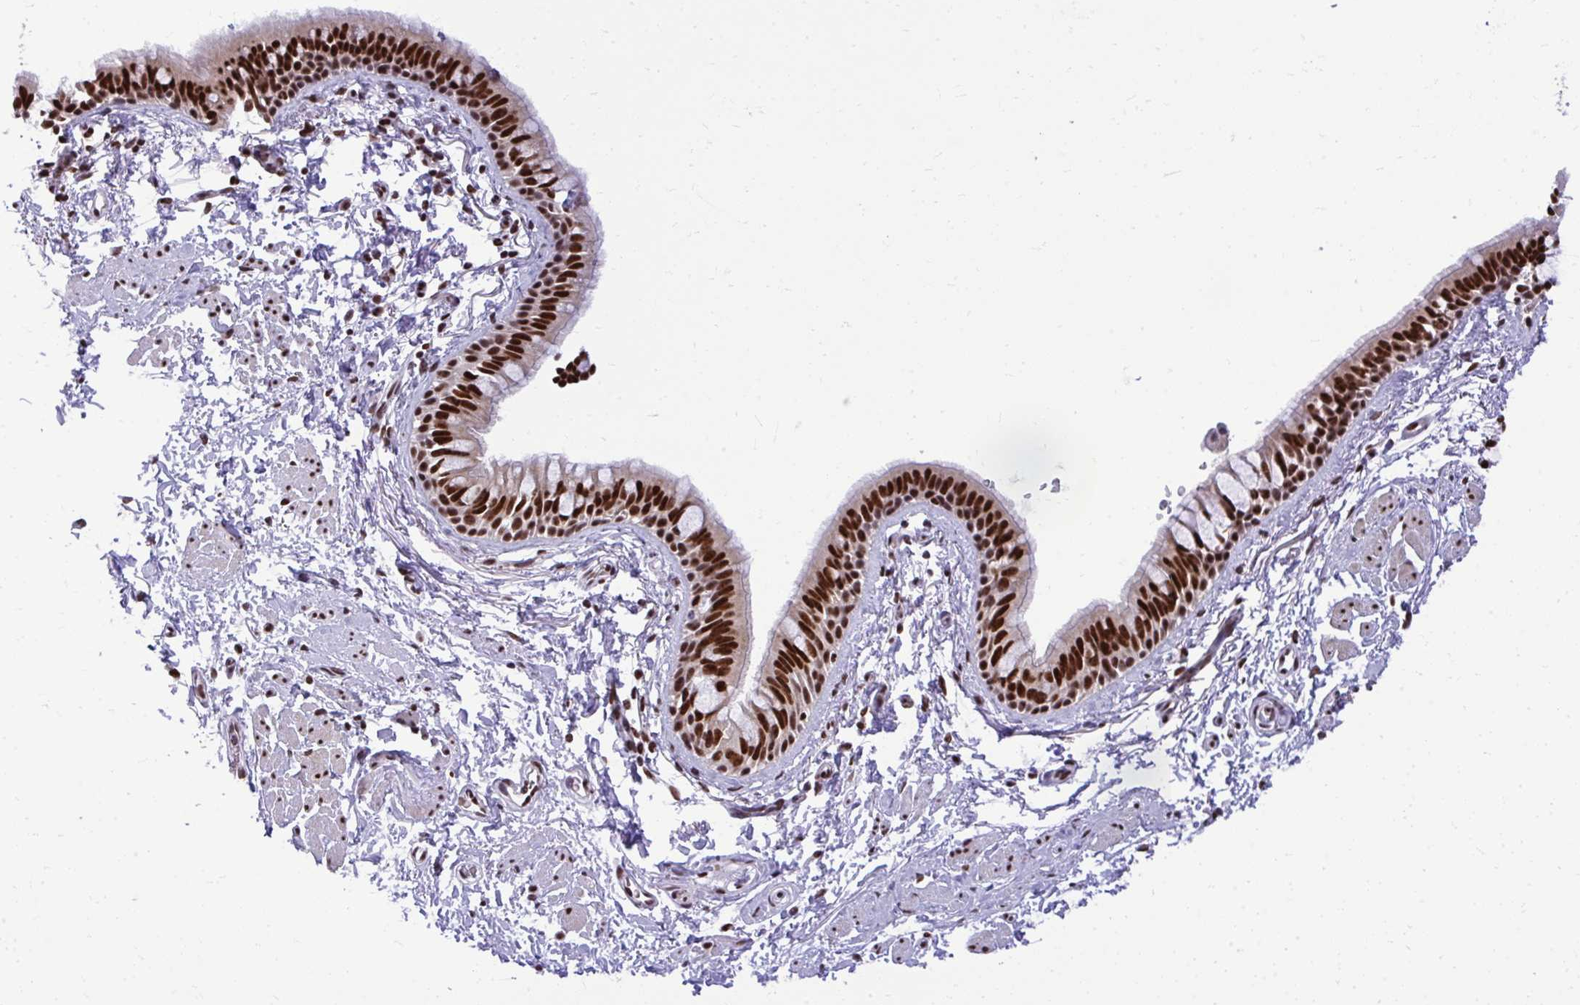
{"staining": {"intensity": "strong", "quantity": ">75%", "location": "nuclear"}, "tissue": "bronchus", "cell_type": "Respiratory epithelial cells", "image_type": "normal", "snomed": [{"axis": "morphology", "description": "Normal tissue, NOS"}, {"axis": "topography", "description": "Lymph node"}, {"axis": "topography", "description": "Cartilage tissue"}, {"axis": "topography", "description": "Bronchus"}], "caption": "Respiratory epithelial cells exhibit strong nuclear expression in about >75% of cells in normal bronchus. (IHC, brightfield microscopy, high magnification).", "gene": "PRPF19", "patient": {"sex": "female", "age": 70}}